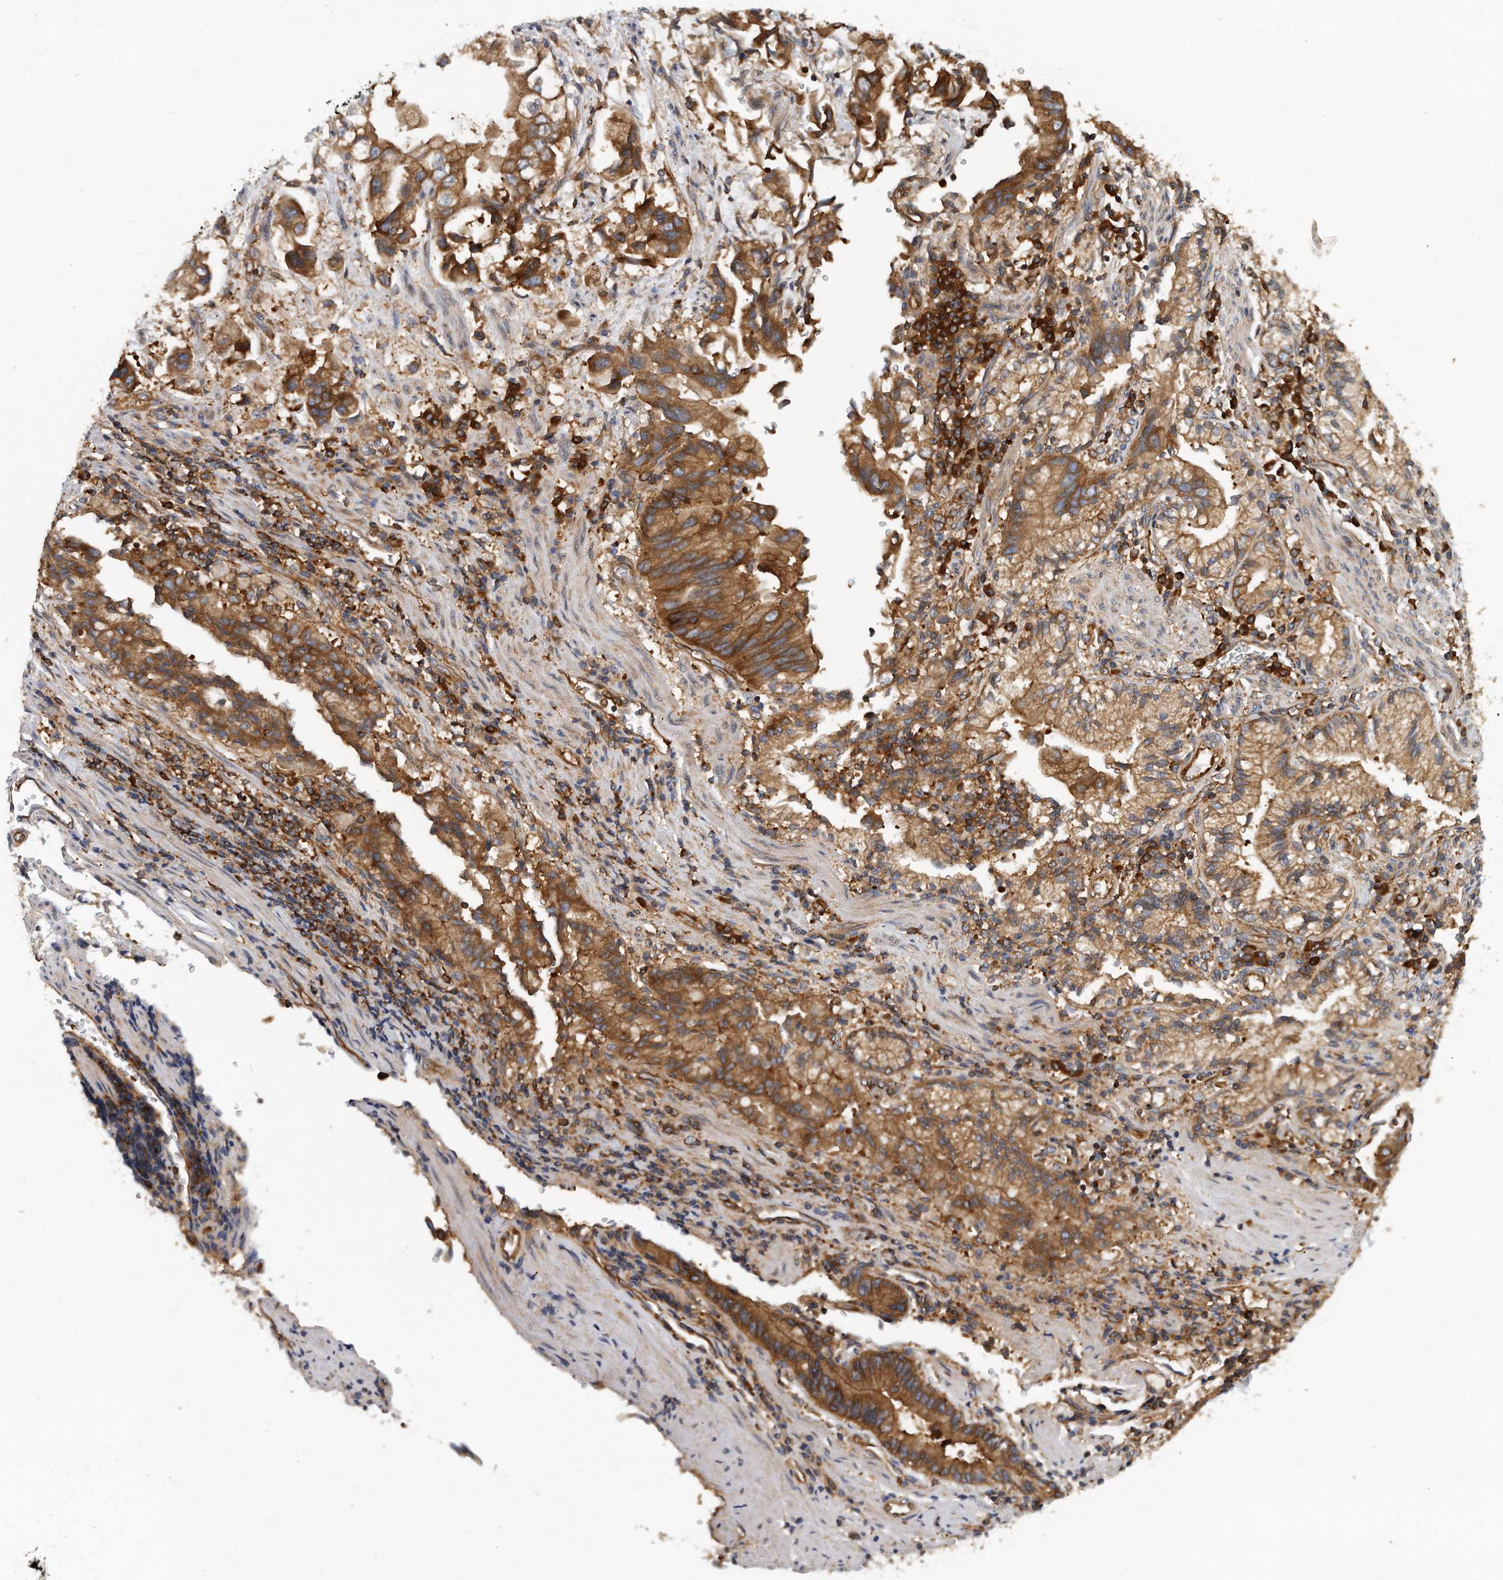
{"staining": {"intensity": "strong", "quantity": ">75%", "location": "cytoplasmic/membranous"}, "tissue": "stomach cancer", "cell_type": "Tumor cells", "image_type": "cancer", "snomed": [{"axis": "morphology", "description": "Adenocarcinoma, NOS"}, {"axis": "topography", "description": "Stomach"}], "caption": "Immunohistochemistry (IHC) photomicrograph of neoplastic tissue: stomach cancer (adenocarcinoma) stained using IHC demonstrates high levels of strong protein expression localized specifically in the cytoplasmic/membranous of tumor cells, appearing as a cytoplasmic/membranous brown color.", "gene": "EIF3I", "patient": {"sex": "male", "age": 62}}